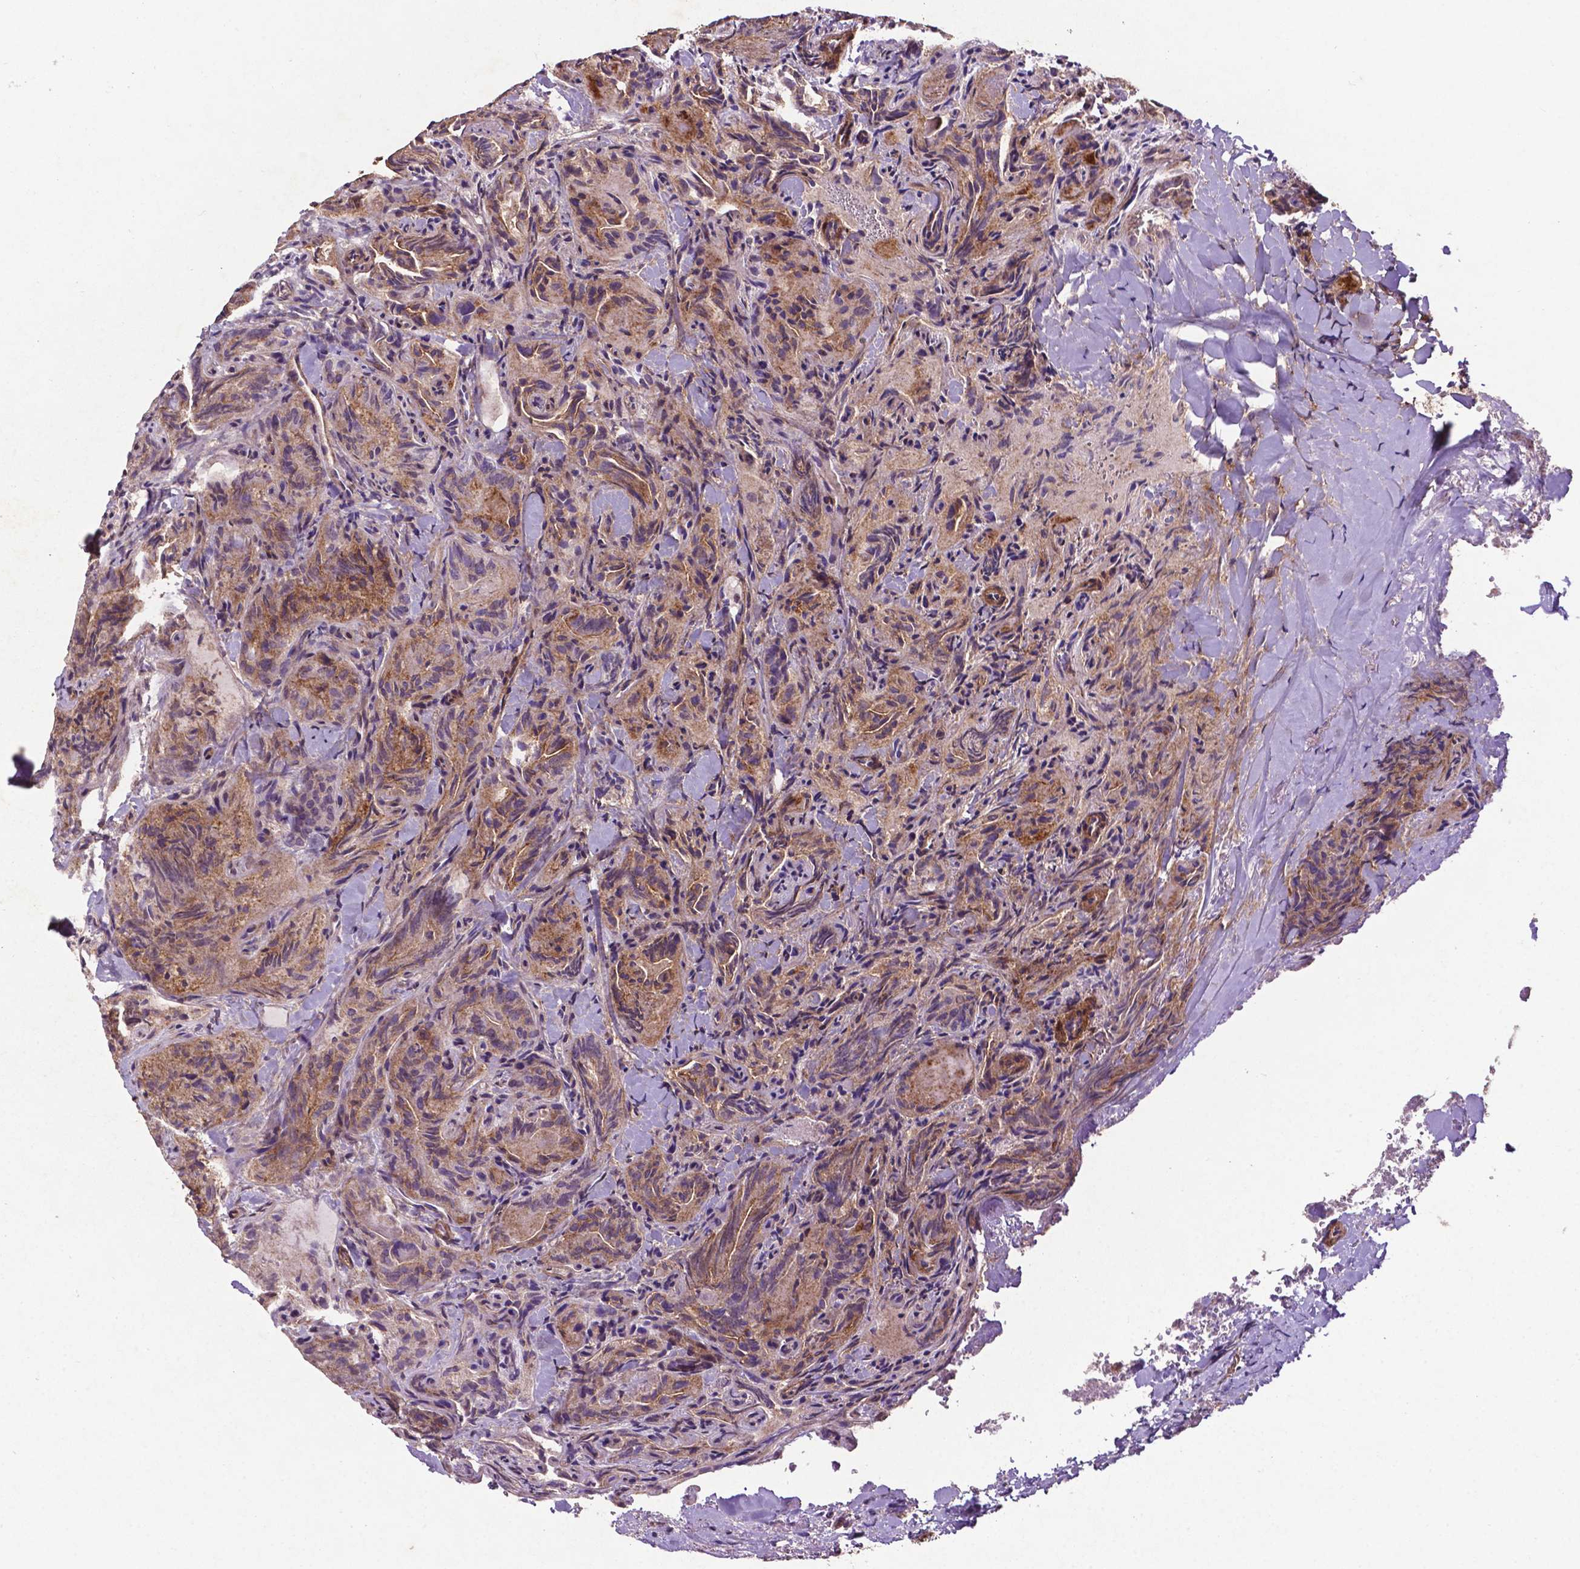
{"staining": {"intensity": "moderate", "quantity": "25%-75%", "location": "cytoplasmic/membranous"}, "tissue": "thyroid cancer", "cell_type": "Tumor cells", "image_type": "cancer", "snomed": [{"axis": "morphology", "description": "Papillary adenocarcinoma, NOS"}, {"axis": "topography", "description": "Thyroid gland"}], "caption": "Immunohistochemical staining of papillary adenocarcinoma (thyroid) demonstrates moderate cytoplasmic/membranous protein positivity in approximately 25%-75% of tumor cells.", "gene": "RRAS", "patient": {"sex": "female", "age": 75}}